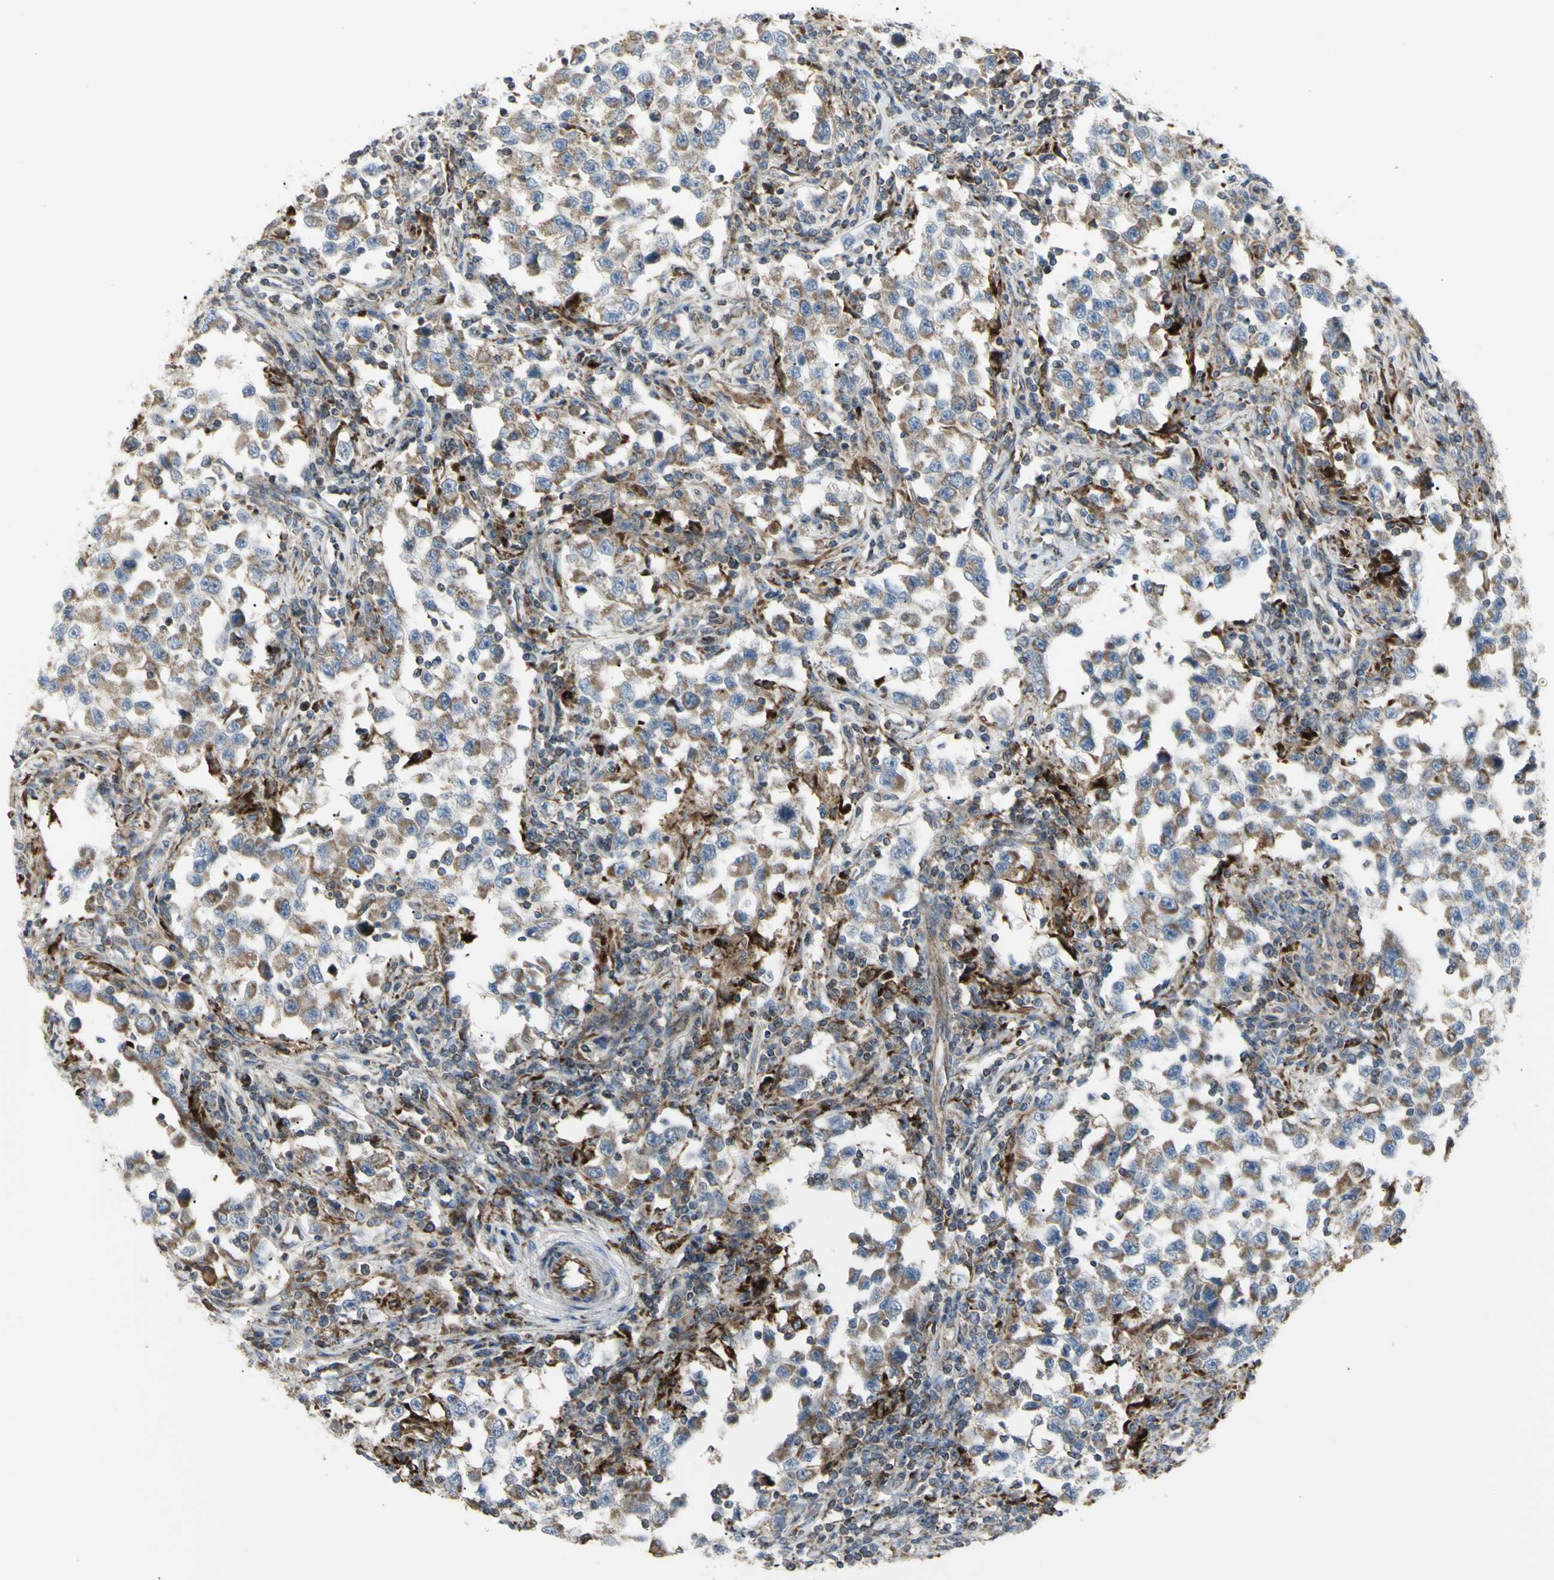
{"staining": {"intensity": "moderate", "quantity": ">75%", "location": "cytoplasmic/membranous"}, "tissue": "testis cancer", "cell_type": "Tumor cells", "image_type": "cancer", "snomed": [{"axis": "morphology", "description": "Carcinoma, Embryonal, NOS"}, {"axis": "topography", "description": "Testis"}], "caption": "Immunohistochemical staining of human testis cancer shows medium levels of moderate cytoplasmic/membranous protein positivity in about >75% of tumor cells.", "gene": "CYB5R1", "patient": {"sex": "male", "age": 21}}